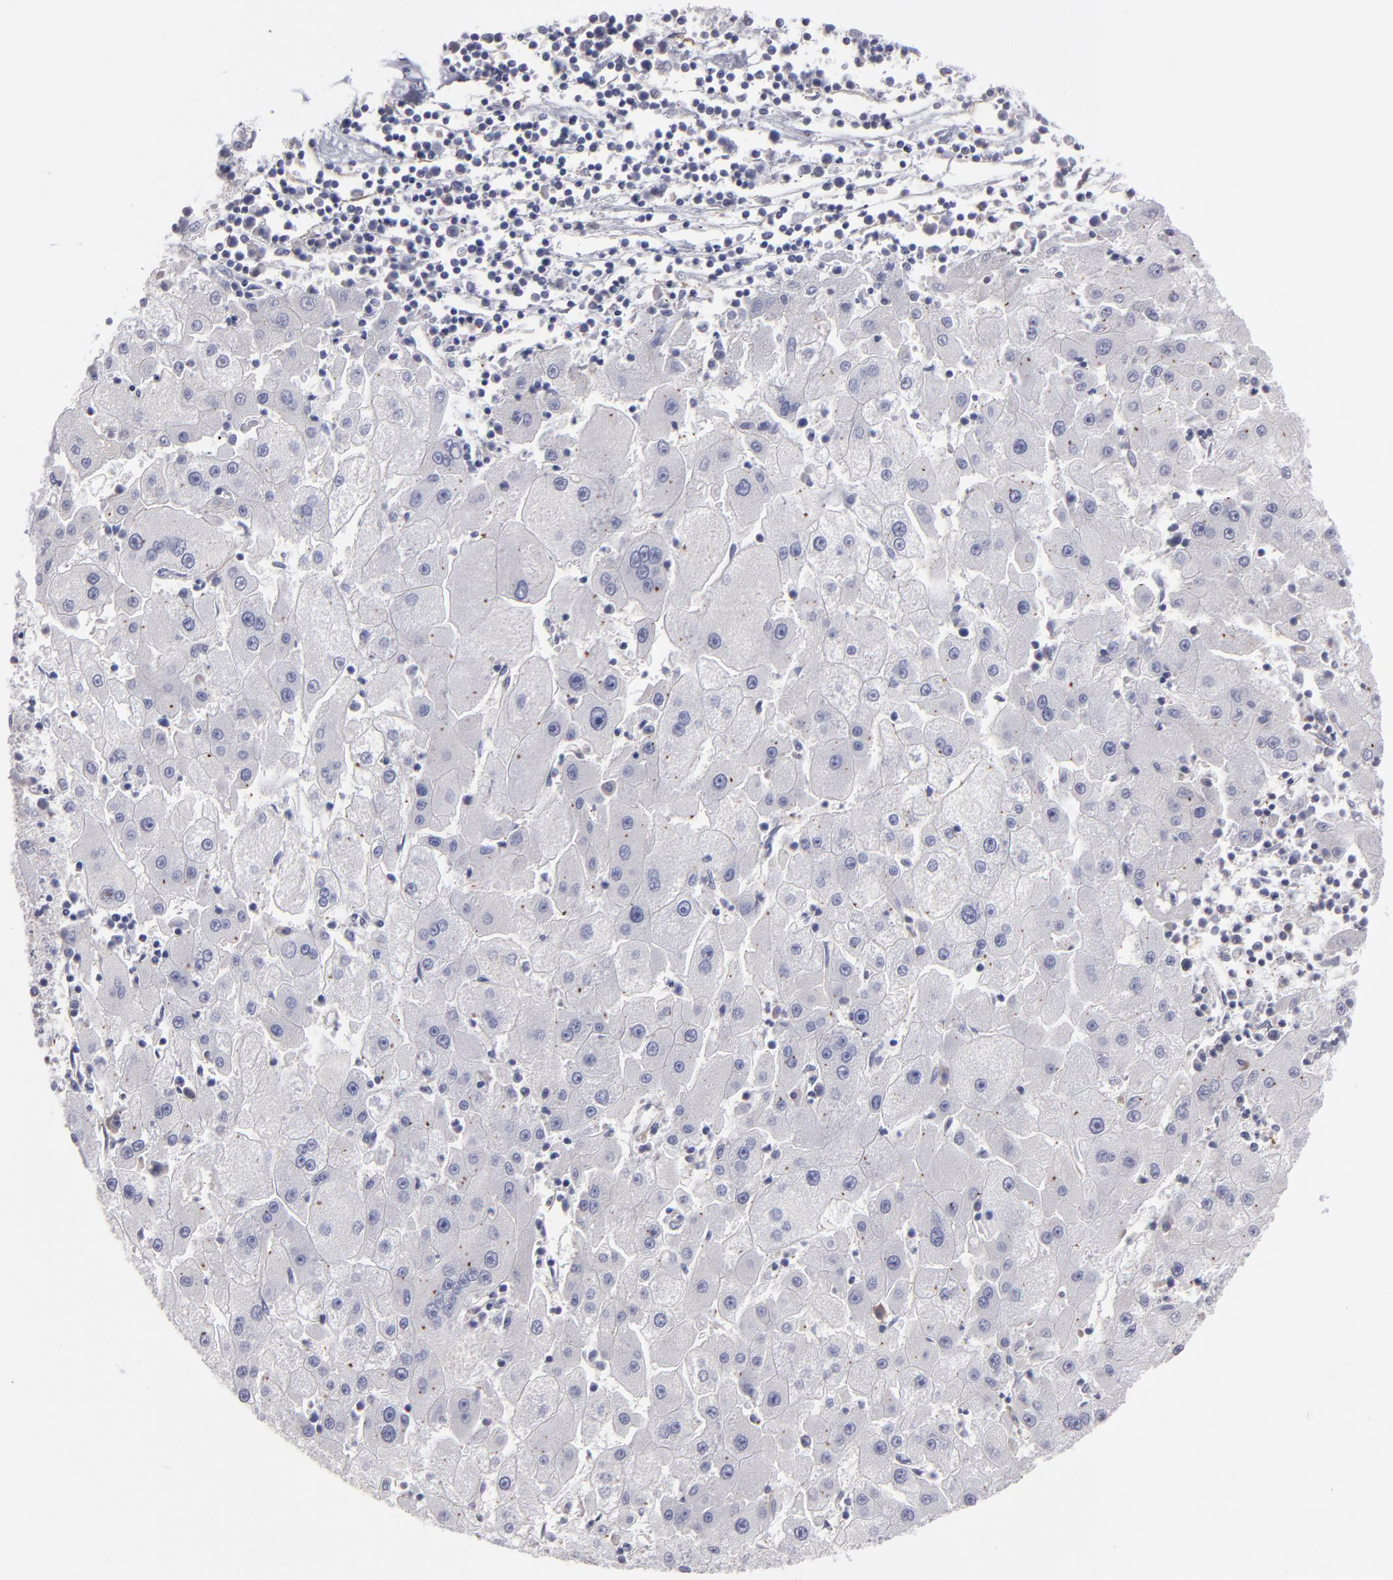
{"staining": {"intensity": "negative", "quantity": "none", "location": "none"}, "tissue": "liver cancer", "cell_type": "Tumor cells", "image_type": "cancer", "snomed": [{"axis": "morphology", "description": "Carcinoma, Hepatocellular, NOS"}, {"axis": "topography", "description": "Liver"}], "caption": "Tumor cells show no significant staining in hepatocellular carcinoma (liver).", "gene": "SLMAP", "patient": {"sex": "male", "age": 72}}